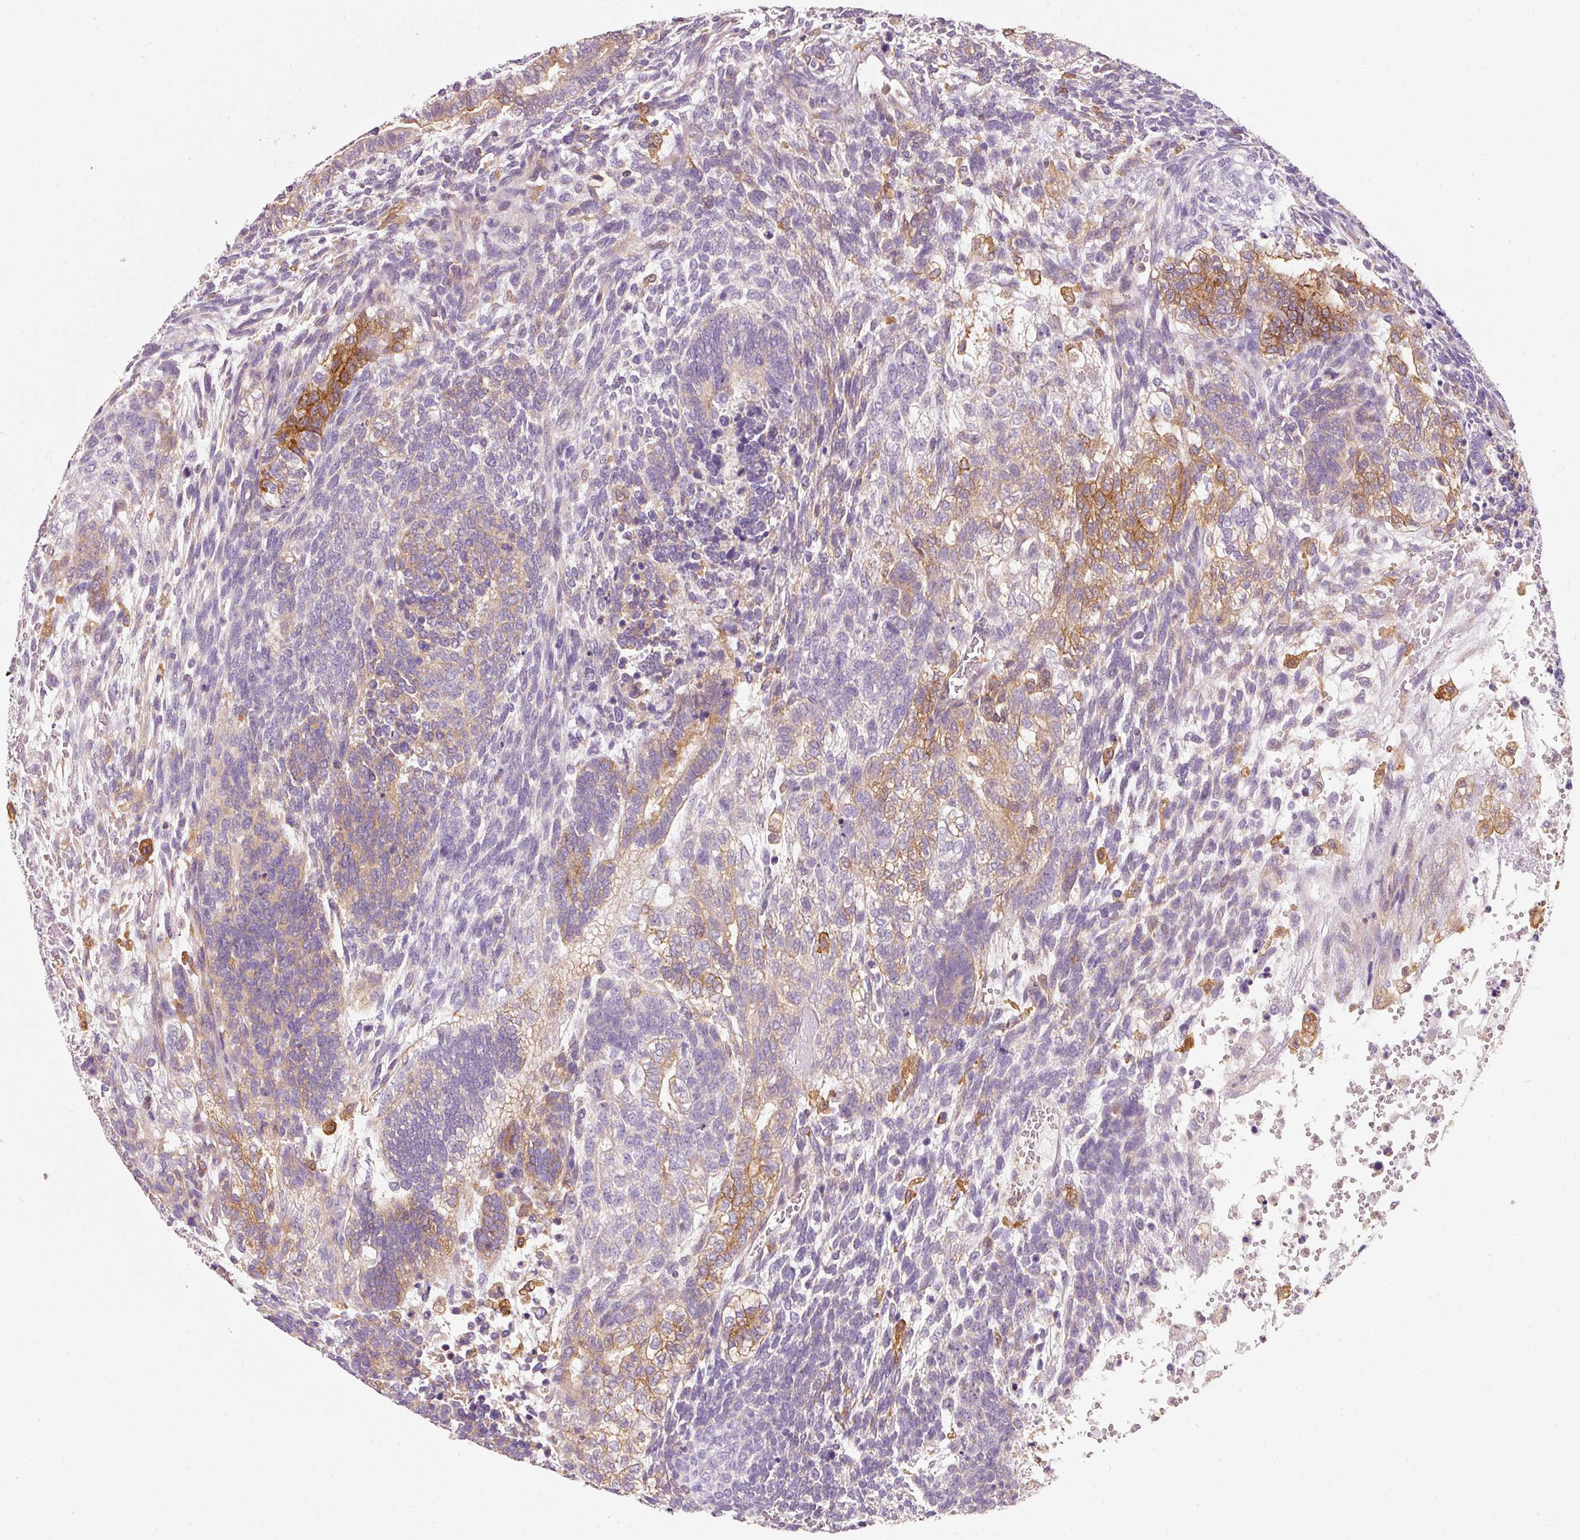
{"staining": {"intensity": "moderate", "quantity": "<25%", "location": "cytoplasmic/membranous"}, "tissue": "testis cancer", "cell_type": "Tumor cells", "image_type": "cancer", "snomed": [{"axis": "morphology", "description": "Carcinoma, Embryonal, NOS"}, {"axis": "topography", "description": "Testis"}], "caption": "Protein expression analysis of testis cancer (embryonal carcinoma) shows moderate cytoplasmic/membranous expression in about <25% of tumor cells. (DAB (3,3'-diaminobenzidine) = brown stain, brightfield microscopy at high magnification).", "gene": "IQGAP2", "patient": {"sex": "male", "age": 23}}